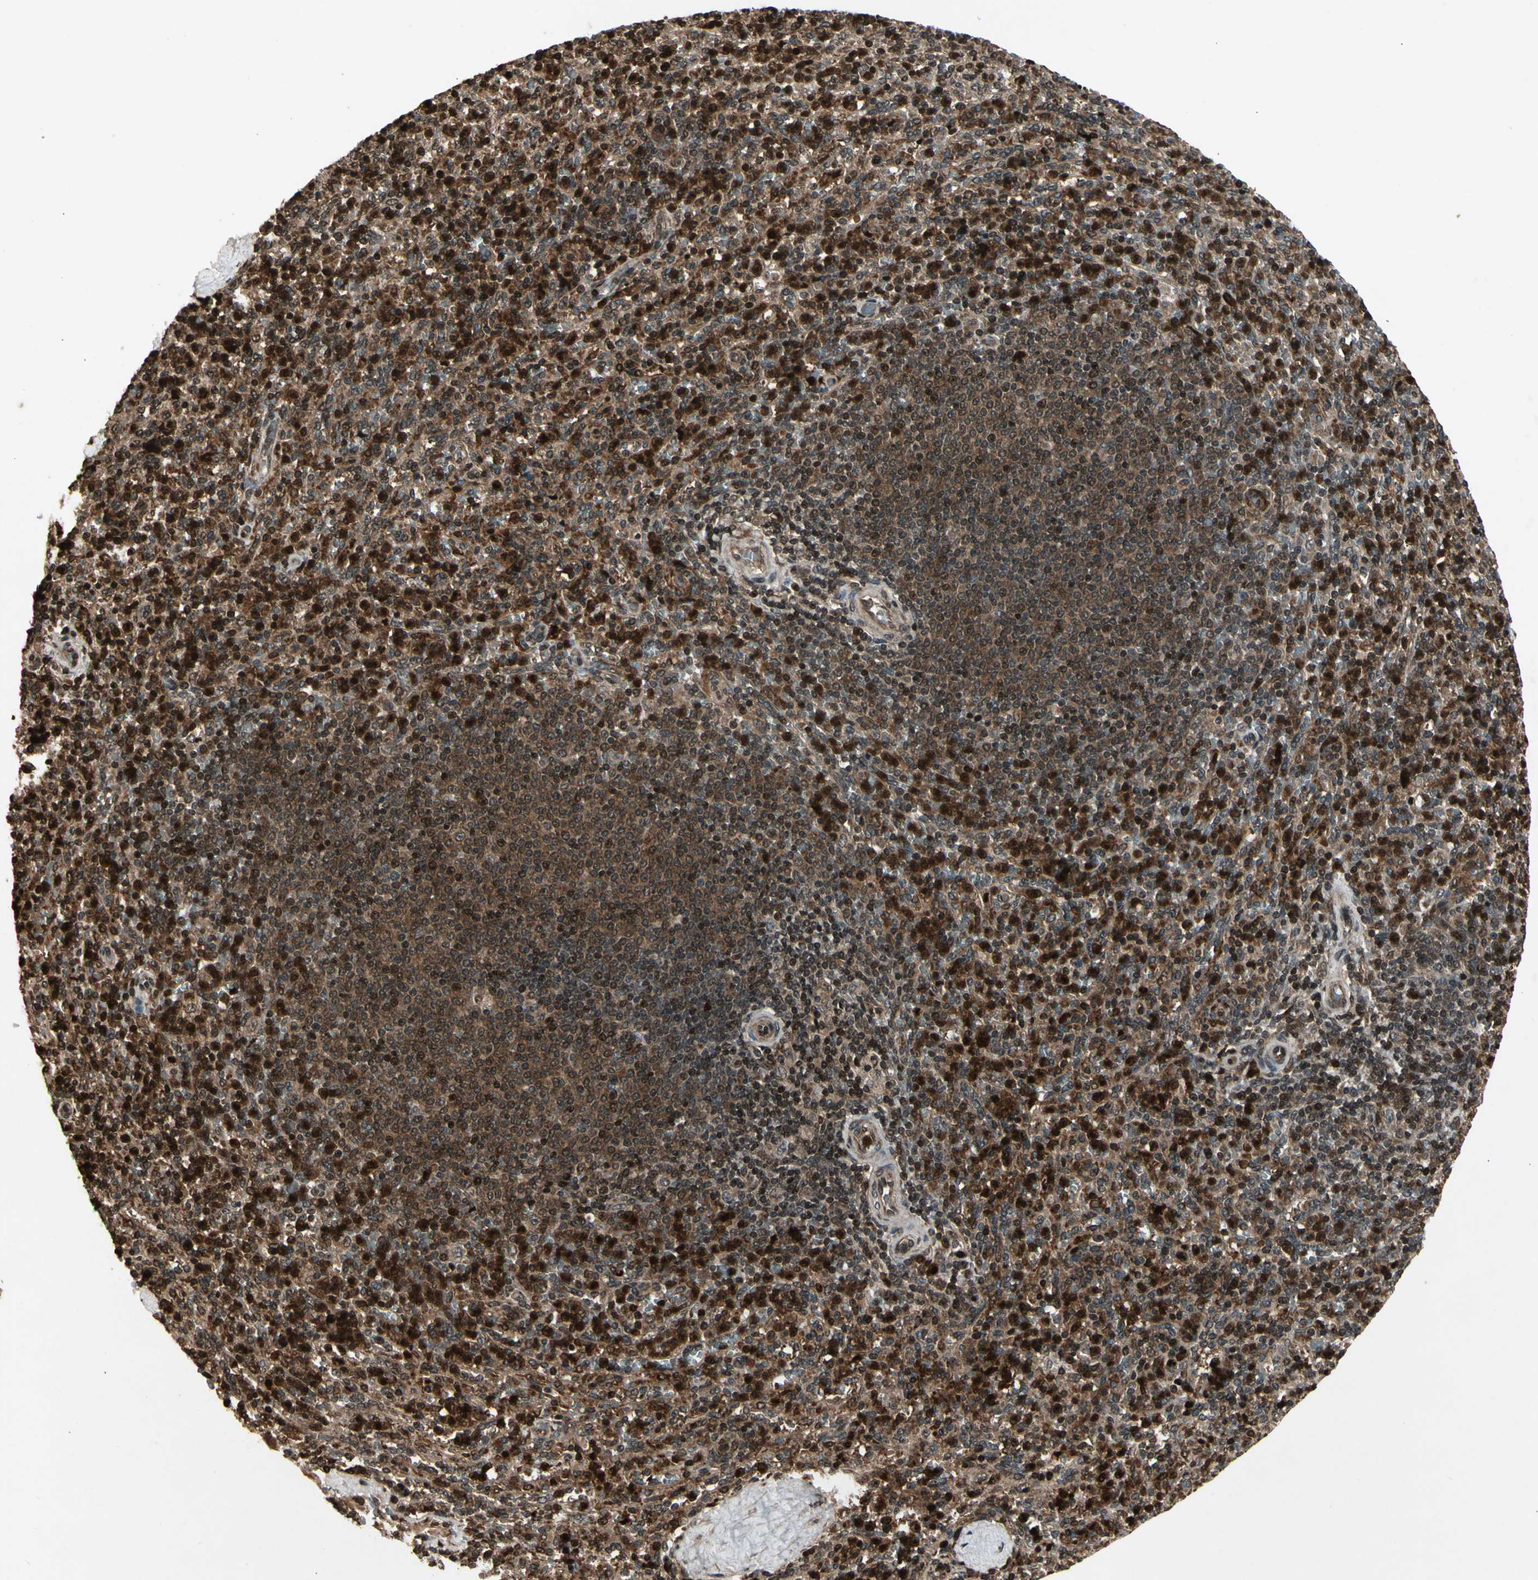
{"staining": {"intensity": "strong", "quantity": ">75%", "location": "nuclear"}, "tissue": "spleen", "cell_type": "Cells in red pulp", "image_type": "normal", "snomed": [{"axis": "morphology", "description": "Normal tissue, NOS"}, {"axis": "topography", "description": "Spleen"}], "caption": "The immunohistochemical stain highlights strong nuclear staining in cells in red pulp of benign spleen.", "gene": "GLRX", "patient": {"sex": "male", "age": 36}}